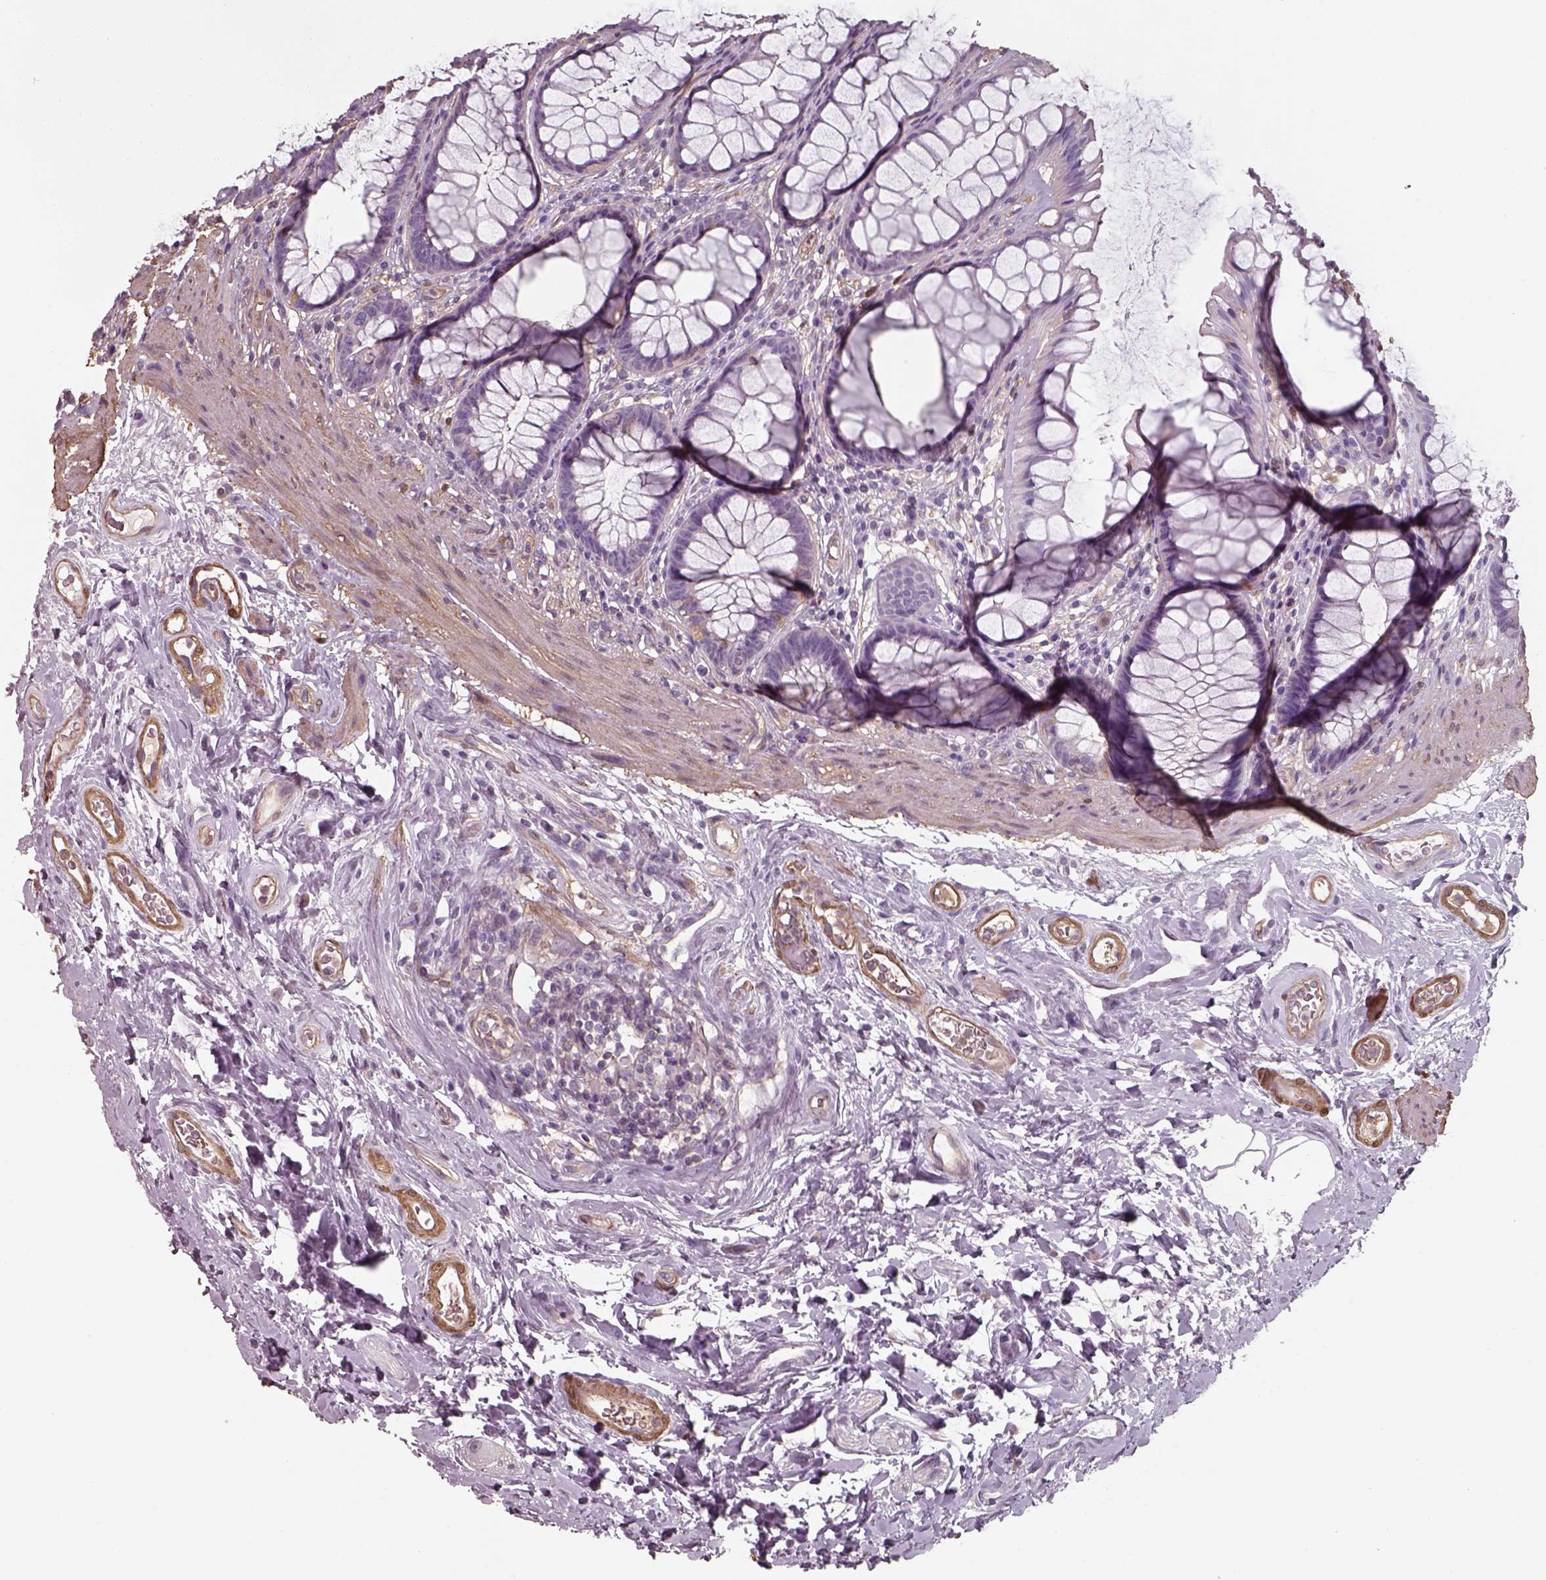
{"staining": {"intensity": "negative", "quantity": "none", "location": "none"}, "tissue": "rectum", "cell_type": "Glandular cells", "image_type": "normal", "snomed": [{"axis": "morphology", "description": "Normal tissue, NOS"}, {"axis": "topography", "description": "Rectum"}], "caption": "This is an immunohistochemistry histopathology image of benign human rectum. There is no staining in glandular cells.", "gene": "ISYNA1", "patient": {"sex": "male", "age": 72}}